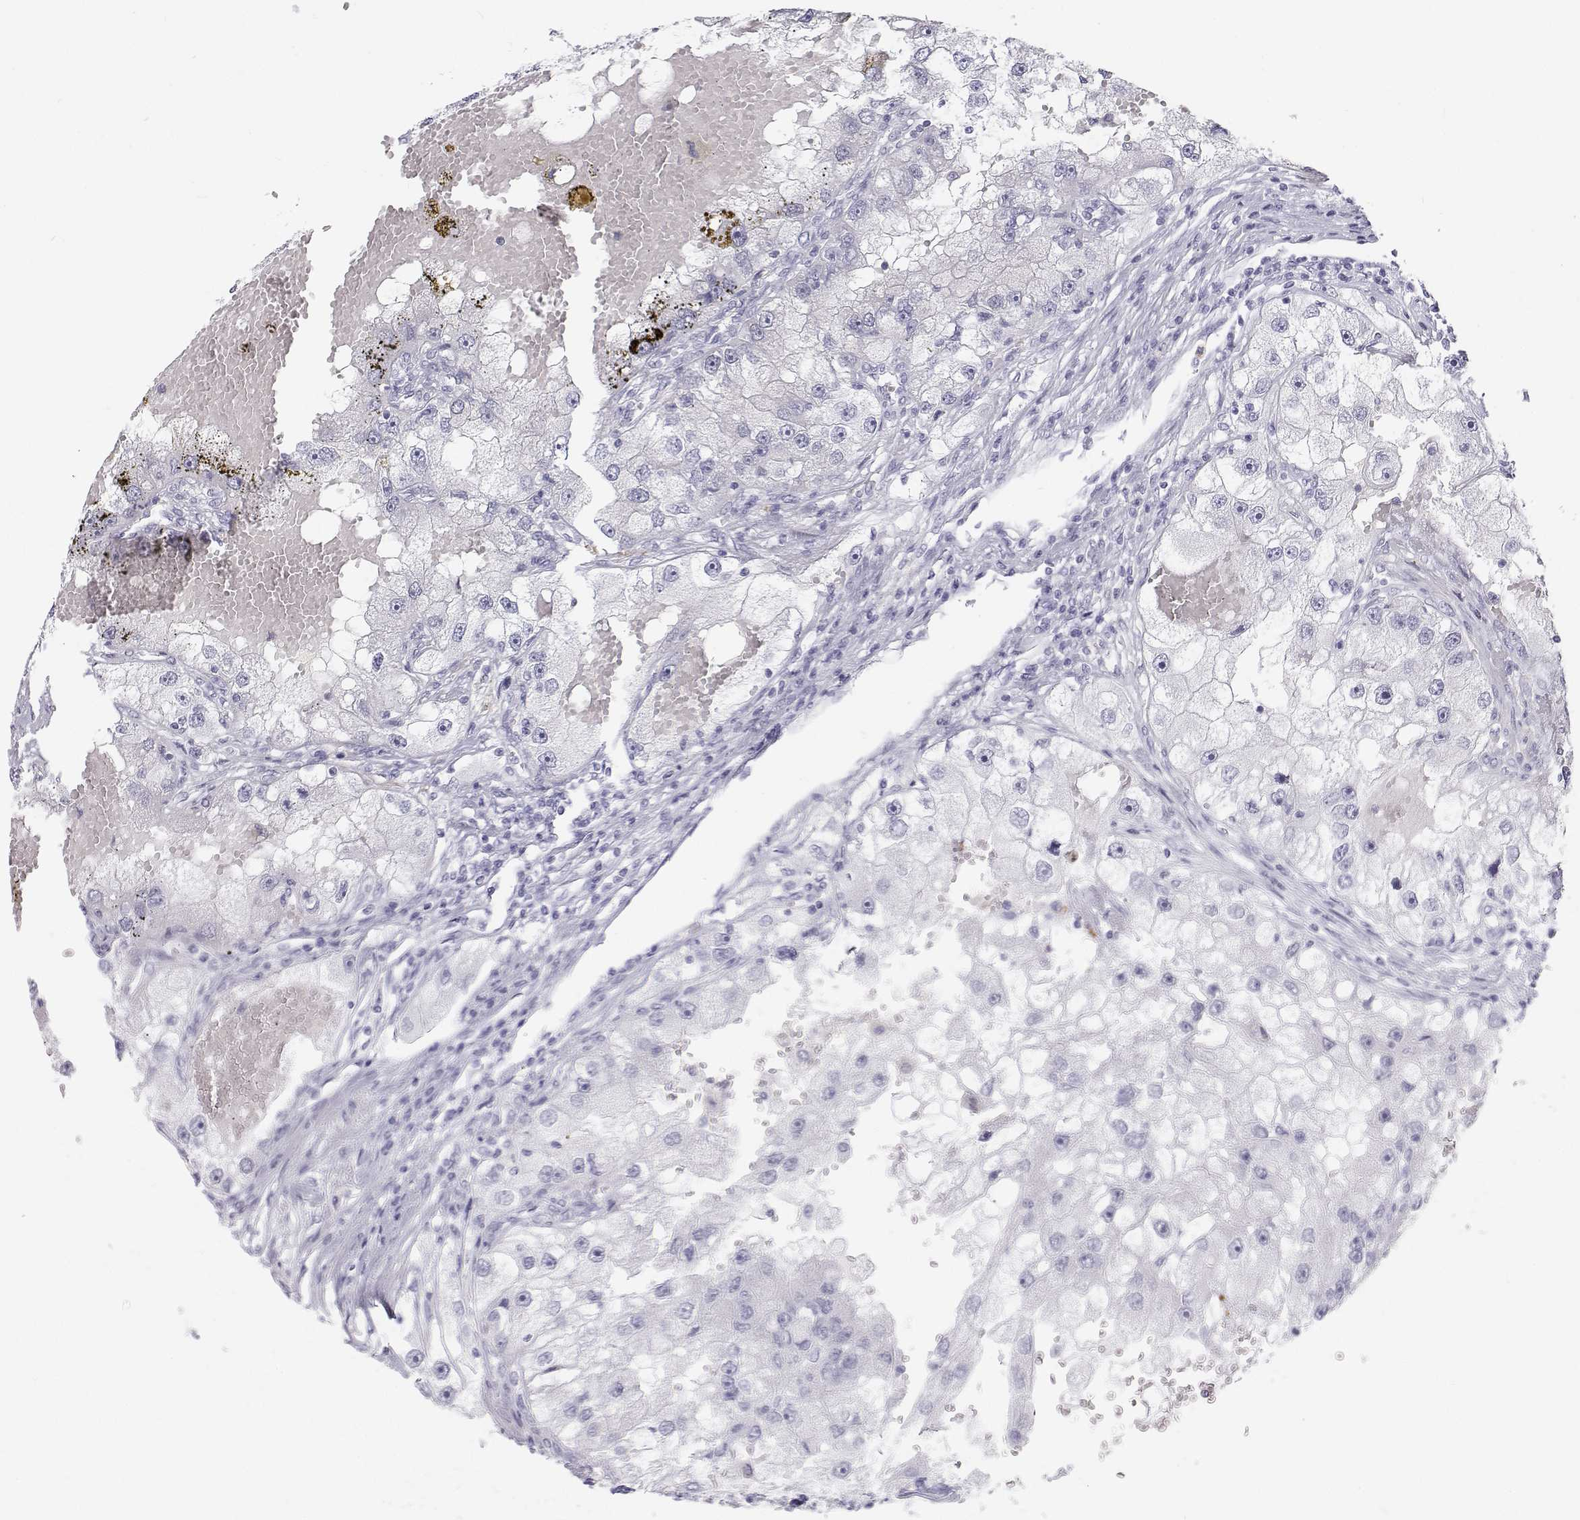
{"staining": {"intensity": "negative", "quantity": "none", "location": "none"}, "tissue": "renal cancer", "cell_type": "Tumor cells", "image_type": "cancer", "snomed": [{"axis": "morphology", "description": "Adenocarcinoma, NOS"}, {"axis": "topography", "description": "Kidney"}], "caption": "High magnification brightfield microscopy of renal cancer (adenocarcinoma) stained with DAB (3,3'-diaminobenzidine) (brown) and counterstained with hematoxylin (blue): tumor cells show no significant expression. (DAB immunohistochemistry (IHC), high magnification).", "gene": "SFTPB", "patient": {"sex": "male", "age": 63}}